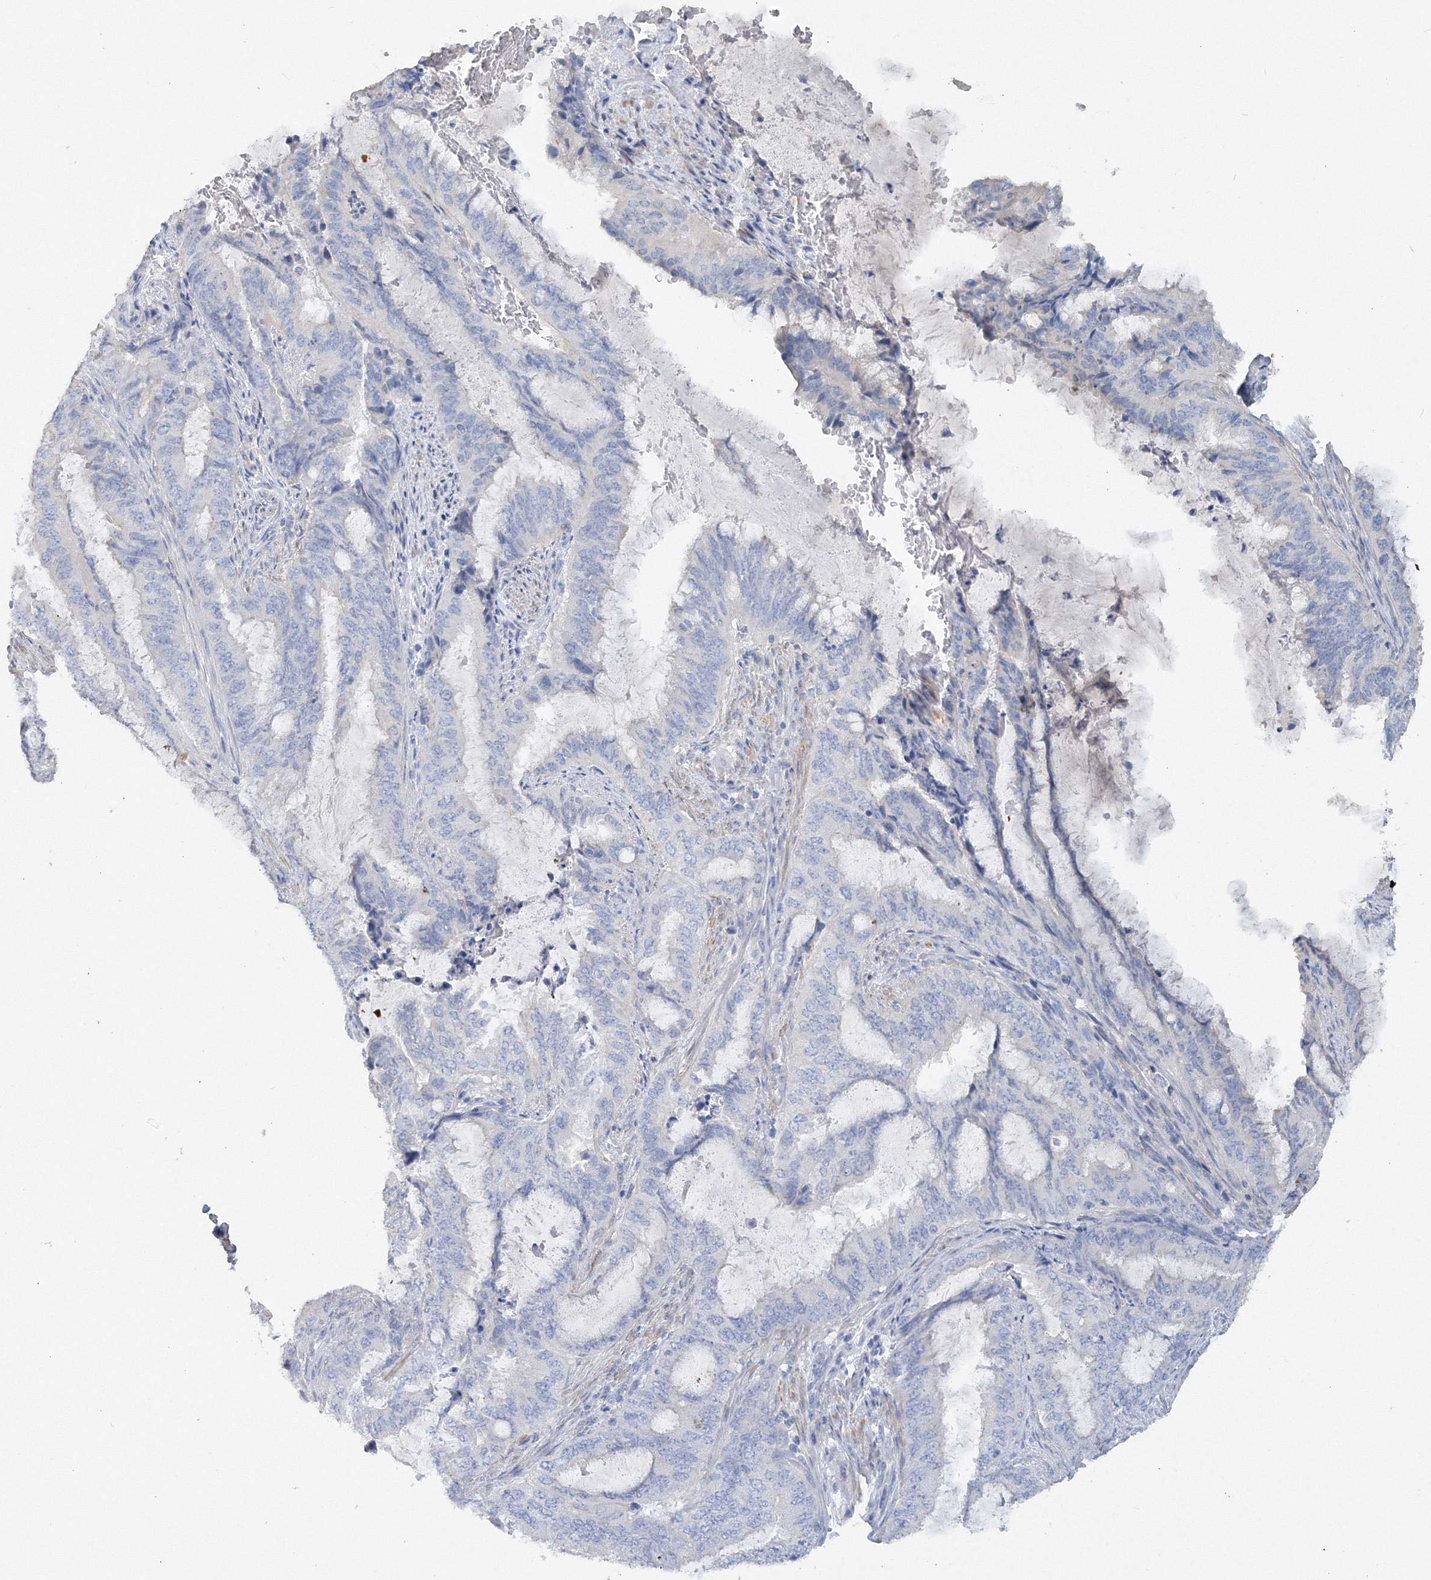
{"staining": {"intensity": "negative", "quantity": "none", "location": "none"}, "tissue": "endometrial cancer", "cell_type": "Tumor cells", "image_type": "cancer", "snomed": [{"axis": "morphology", "description": "Adenocarcinoma, NOS"}, {"axis": "topography", "description": "Endometrium"}], "caption": "The micrograph exhibits no staining of tumor cells in endometrial cancer (adenocarcinoma).", "gene": "OSBPL6", "patient": {"sex": "female", "age": 51}}